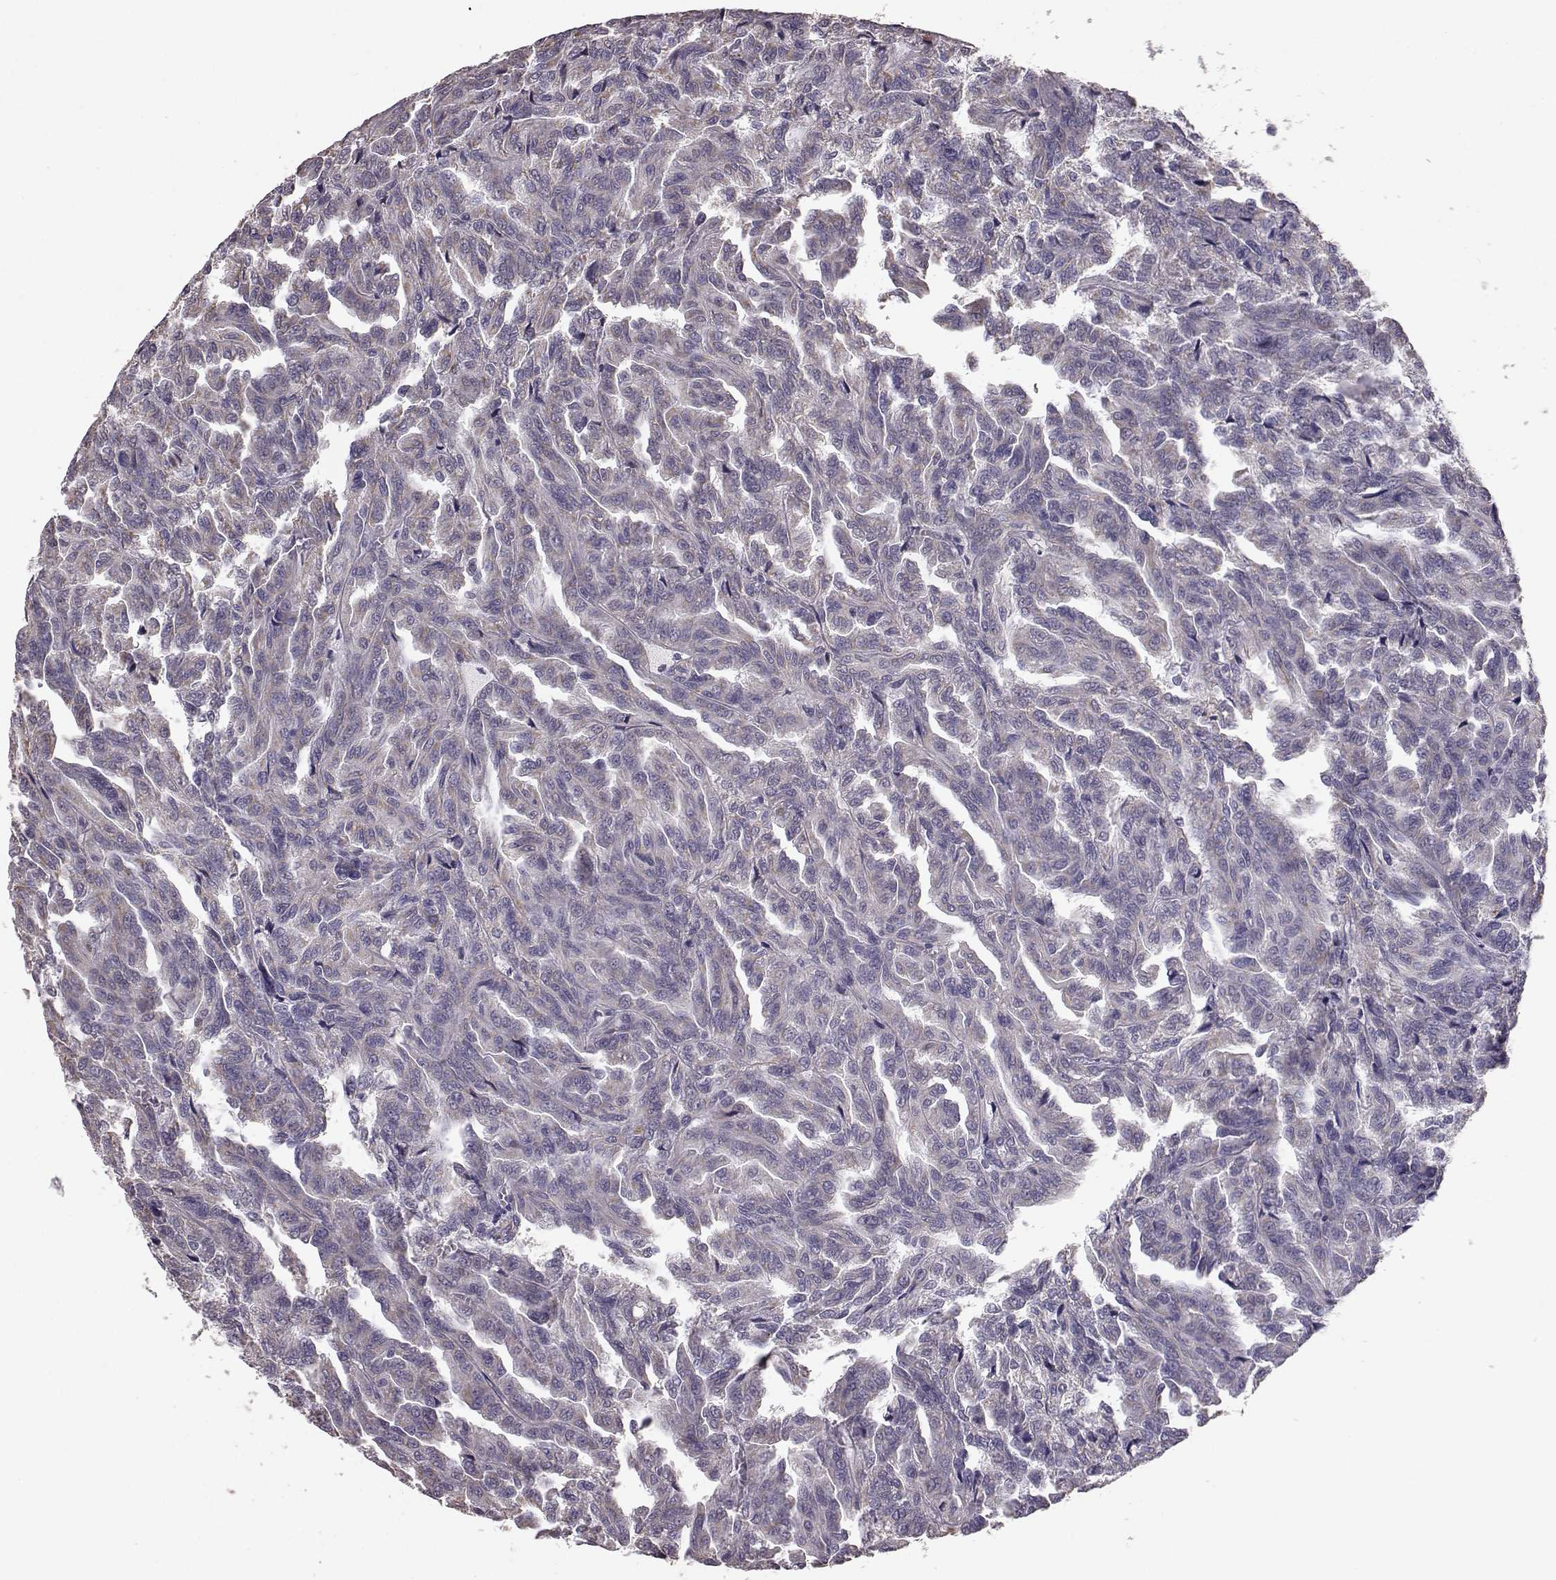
{"staining": {"intensity": "weak", "quantity": "<25%", "location": "cytoplasmic/membranous"}, "tissue": "renal cancer", "cell_type": "Tumor cells", "image_type": "cancer", "snomed": [{"axis": "morphology", "description": "Adenocarcinoma, NOS"}, {"axis": "topography", "description": "Kidney"}], "caption": "Immunohistochemical staining of human adenocarcinoma (renal) reveals no significant positivity in tumor cells.", "gene": "ALDH3A1", "patient": {"sex": "male", "age": 79}}